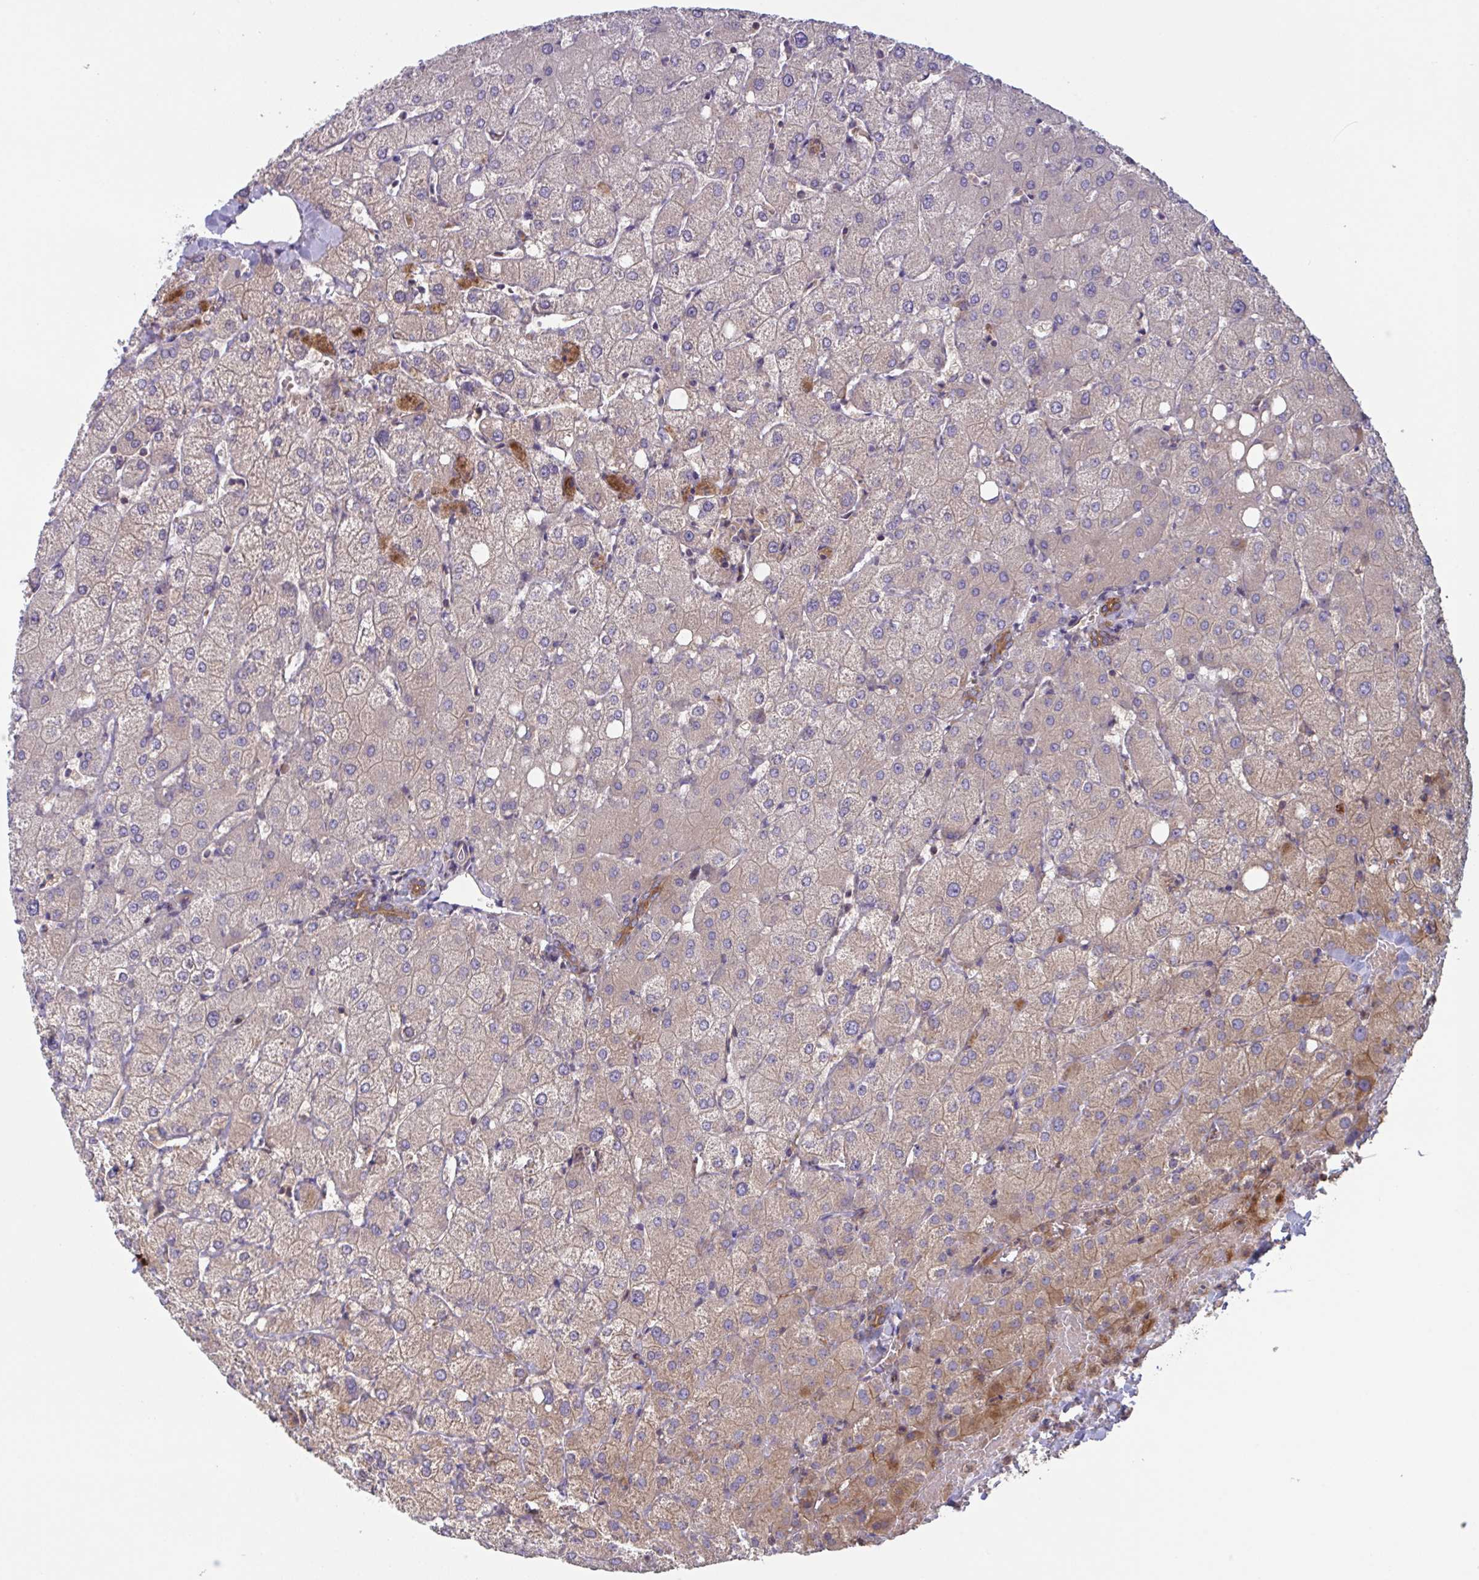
{"staining": {"intensity": "moderate", "quantity": ">75%", "location": "cytoplasmic/membranous"}, "tissue": "liver", "cell_type": "Cholangiocytes", "image_type": "normal", "snomed": [{"axis": "morphology", "description": "Normal tissue, NOS"}, {"axis": "topography", "description": "Liver"}], "caption": "A brown stain highlights moderate cytoplasmic/membranous expression of a protein in cholangiocytes of benign liver. (IHC, brightfield microscopy, high magnification).", "gene": "TANK", "patient": {"sex": "female", "age": 54}}